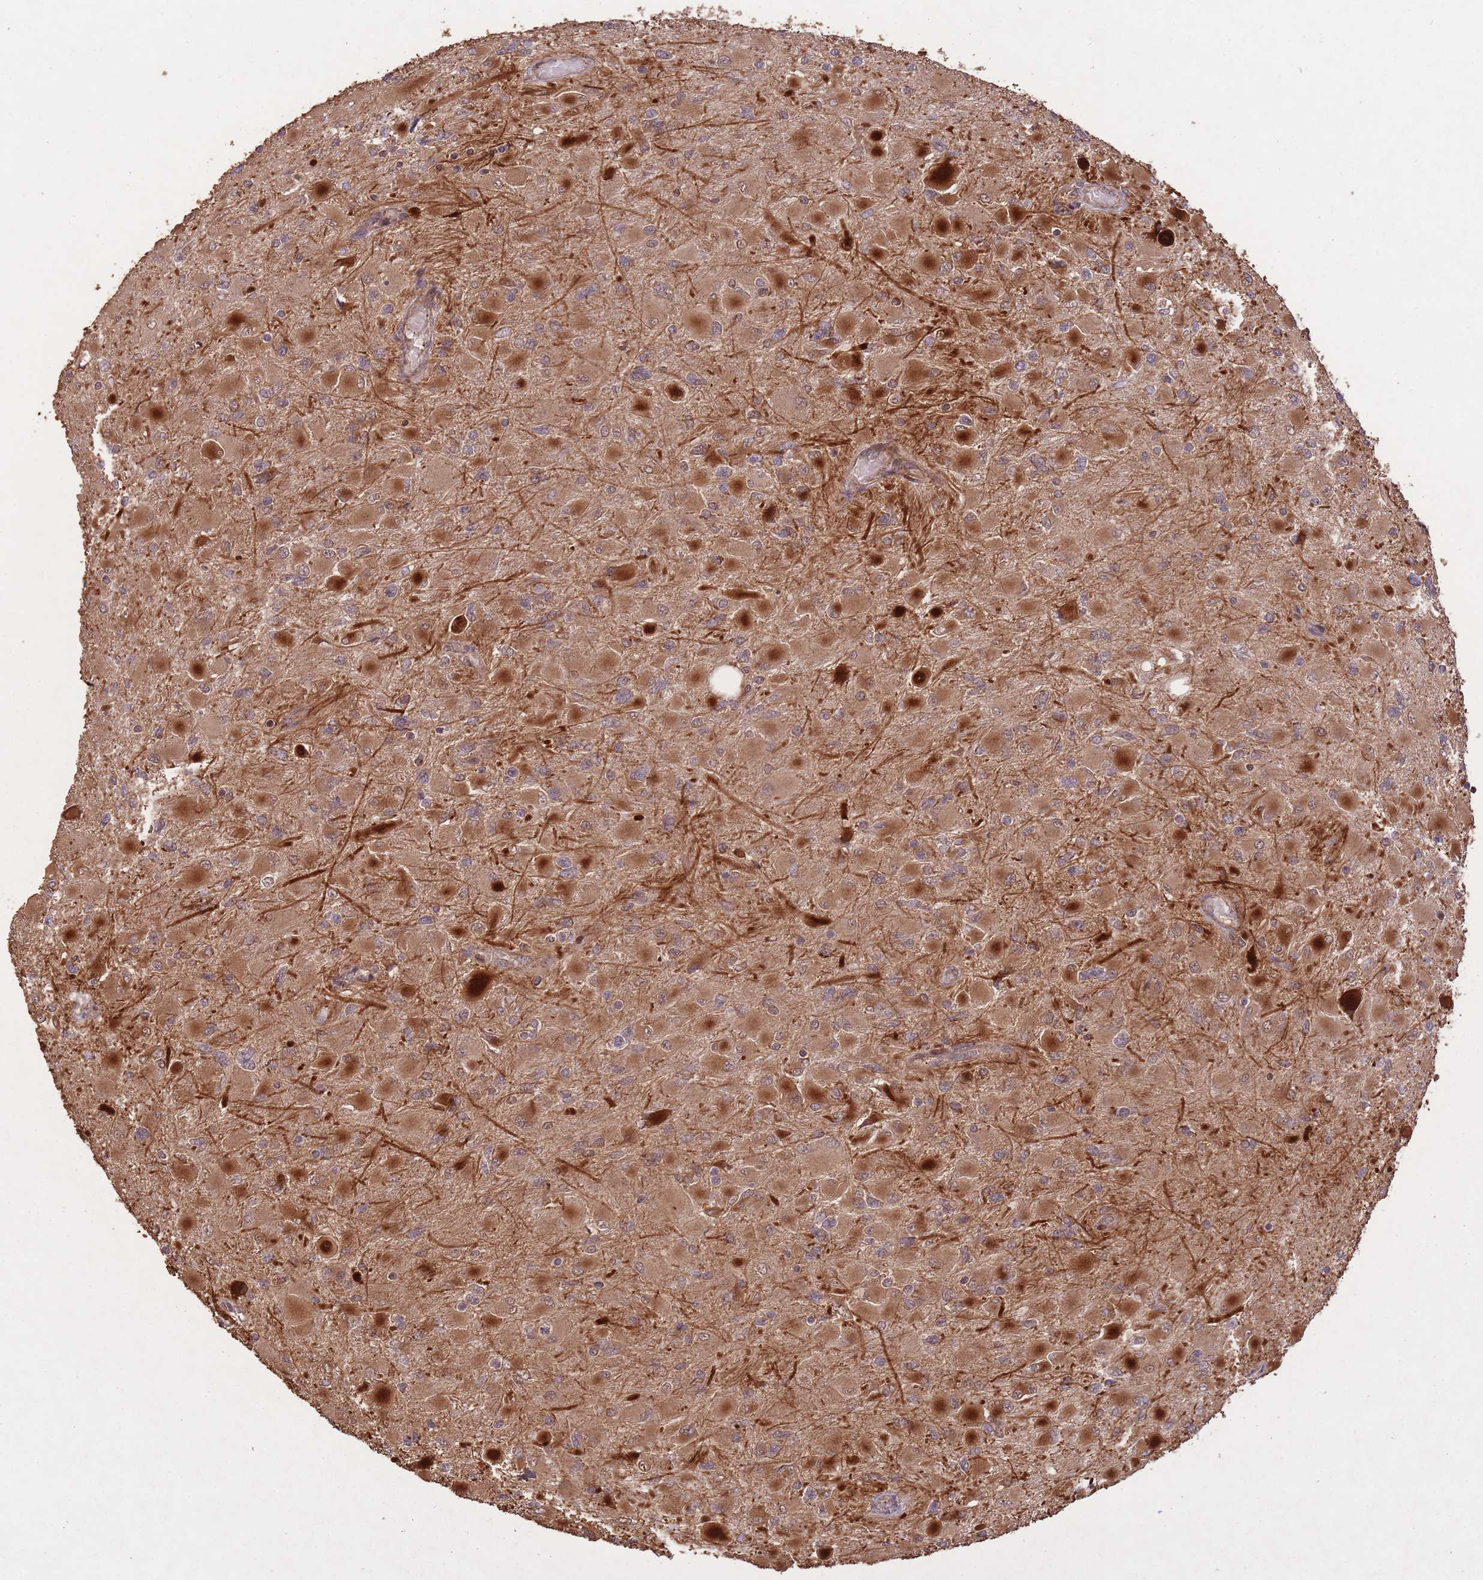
{"staining": {"intensity": "strong", "quantity": ">75%", "location": "cytoplasmic/membranous"}, "tissue": "glioma", "cell_type": "Tumor cells", "image_type": "cancer", "snomed": [{"axis": "morphology", "description": "Glioma, malignant, High grade"}, {"axis": "topography", "description": "Cerebral cortex"}], "caption": "Protein staining shows strong cytoplasmic/membranous expression in approximately >75% of tumor cells in glioma.", "gene": "ERBB3", "patient": {"sex": "female", "age": 36}}